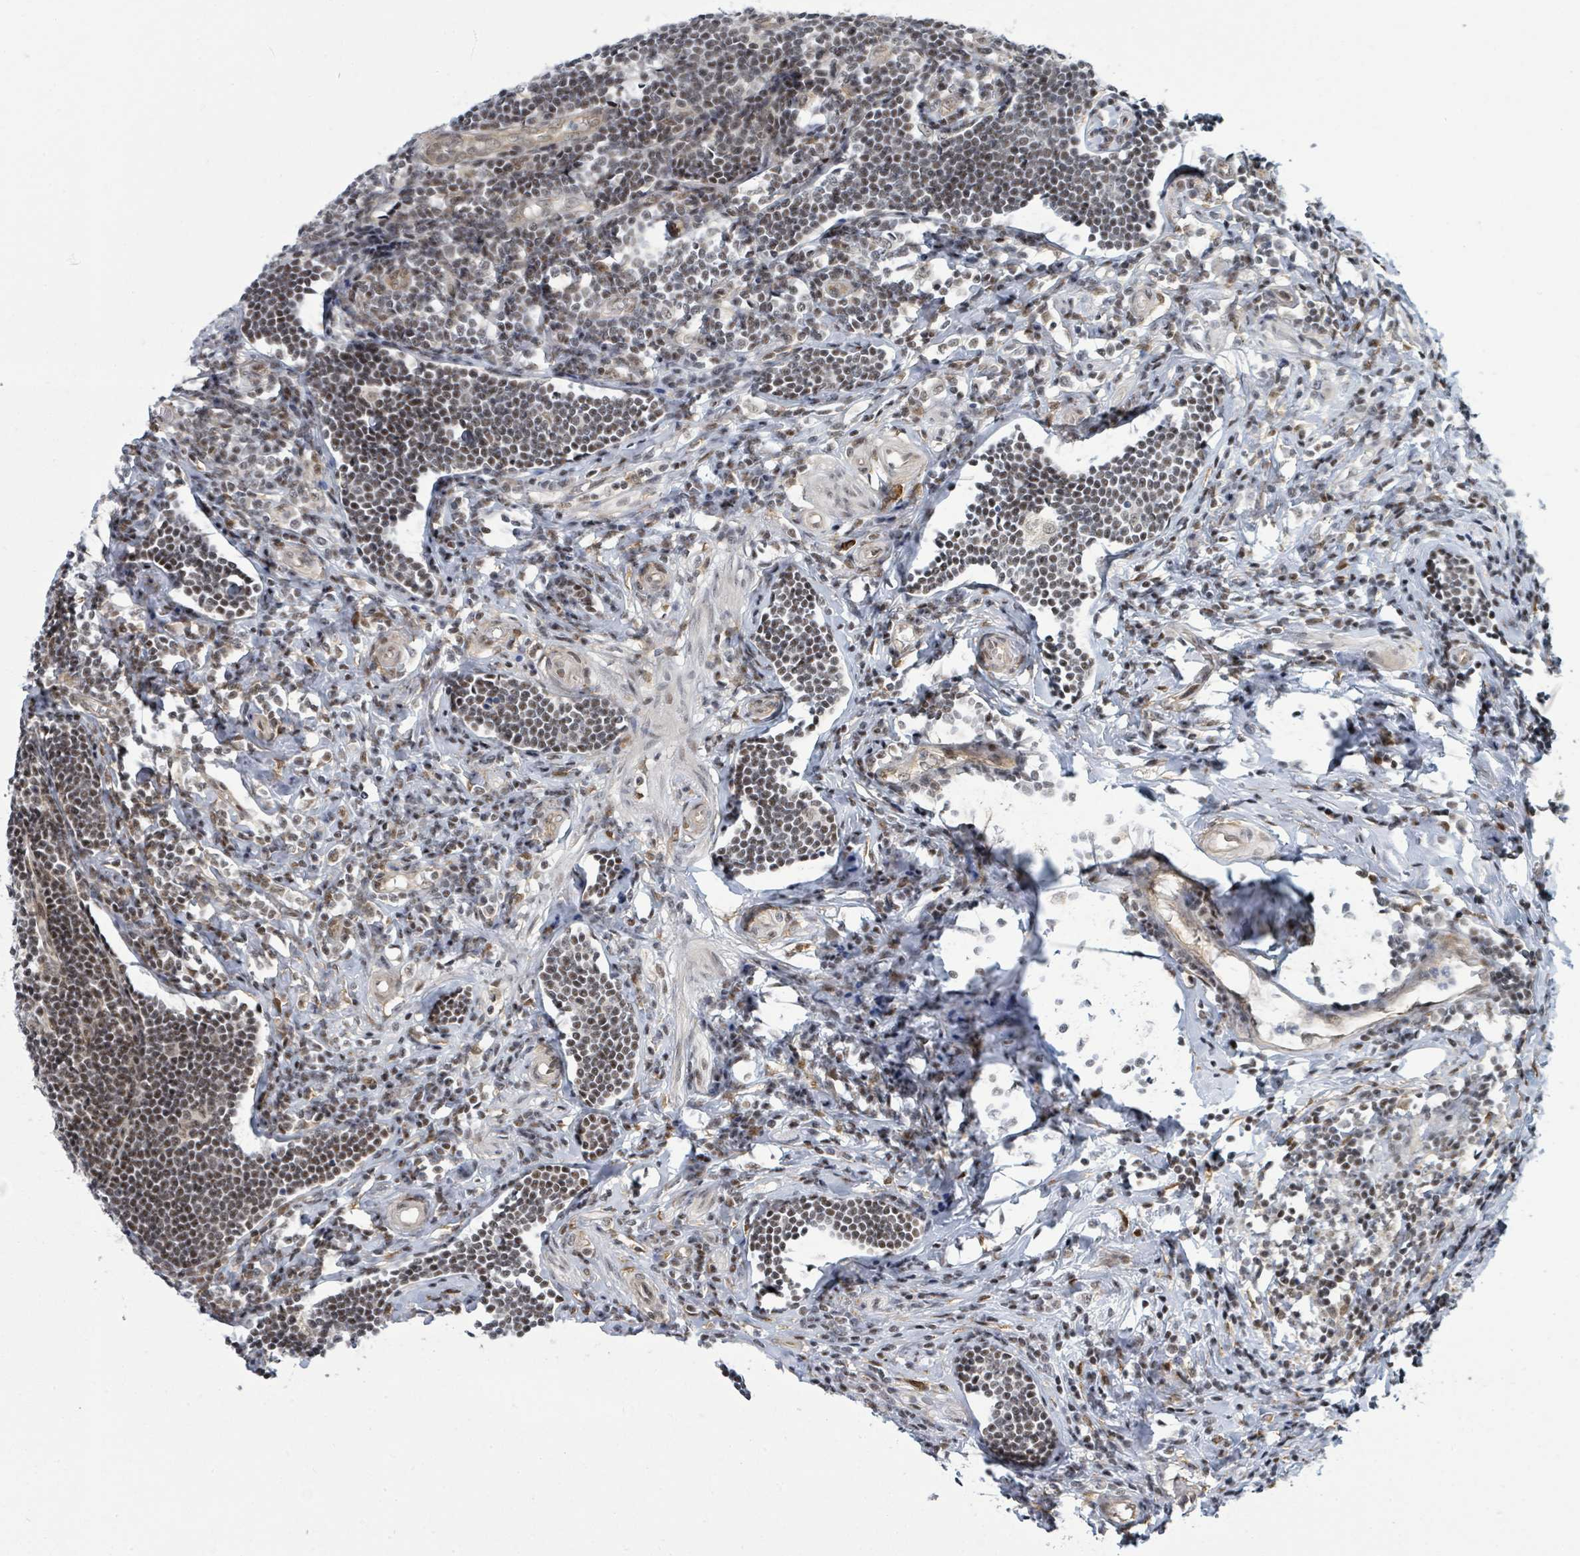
{"staining": {"intensity": "strong", "quantity": "<25%", "location": "cytoplasmic/membranous"}, "tissue": "appendix", "cell_type": "Glandular cells", "image_type": "normal", "snomed": [{"axis": "morphology", "description": "Normal tissue, NOS"}, {"axis": "topography", "description": "Appendix"}], "caption": "Strong cytoplasmic/membranous staining is appreciated in about <25% of glandular cells in unremarkable appendix. (IHC, brightfield microscopy, high magnification).", "gene": "PSMG2", "patient": {"sex": "female", "age": 54}}